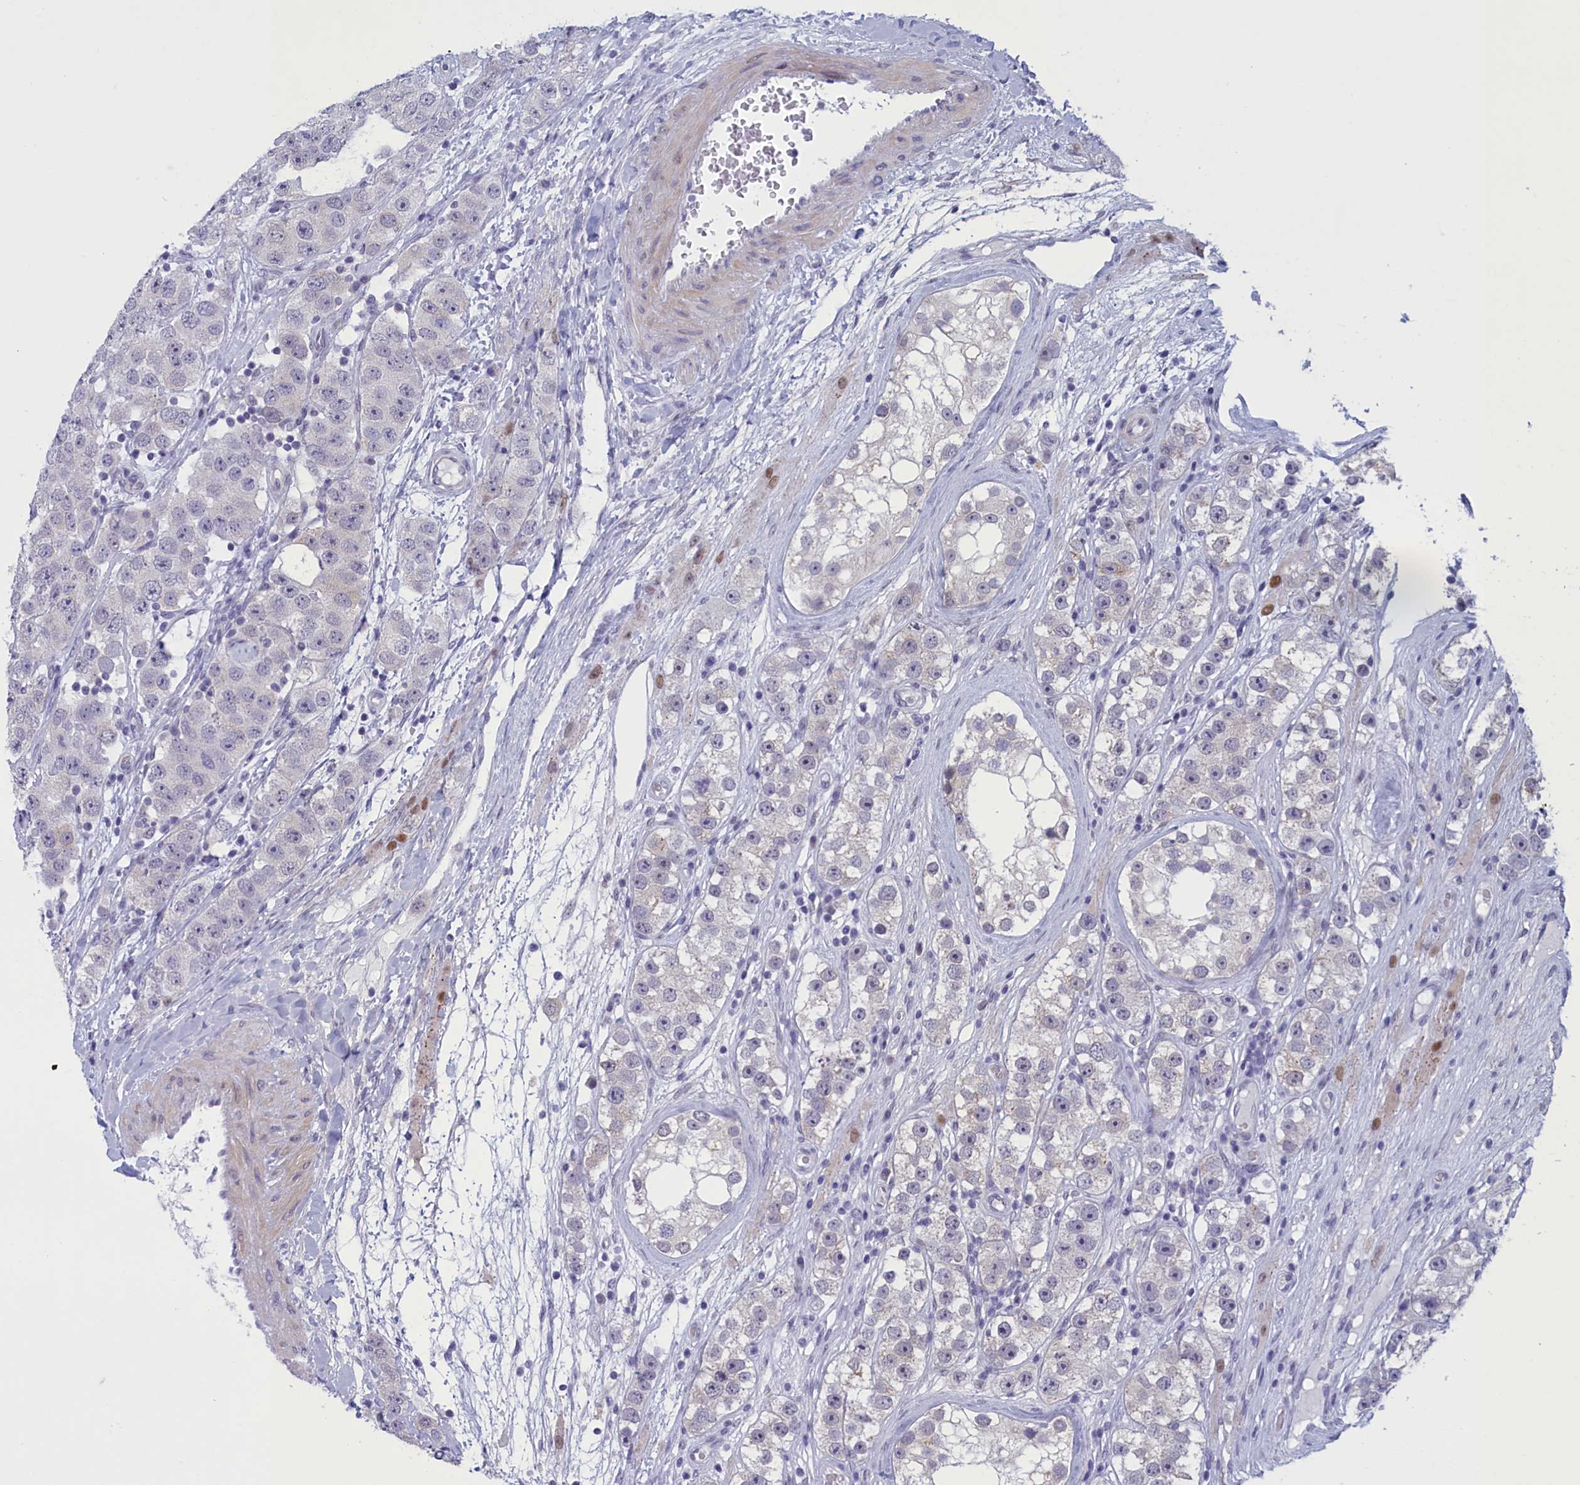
{"staining": {"intensity": "negative", "quantity": "none", "location": "none"}, "tissue": "testis cancer", "cell_type": "Tumor cells", "image_type": "cancer", "snomed": [{"axis": "morphology", "description": "Seminoma, NOS"}, {"axis": "topography", "description": "Testis"}], "caption": "Testis seminoma stained for a protein using IHC displays no expression tumor cells.", "gene": "ELOA2", "patient": {"sex": "male", "age": 28}}